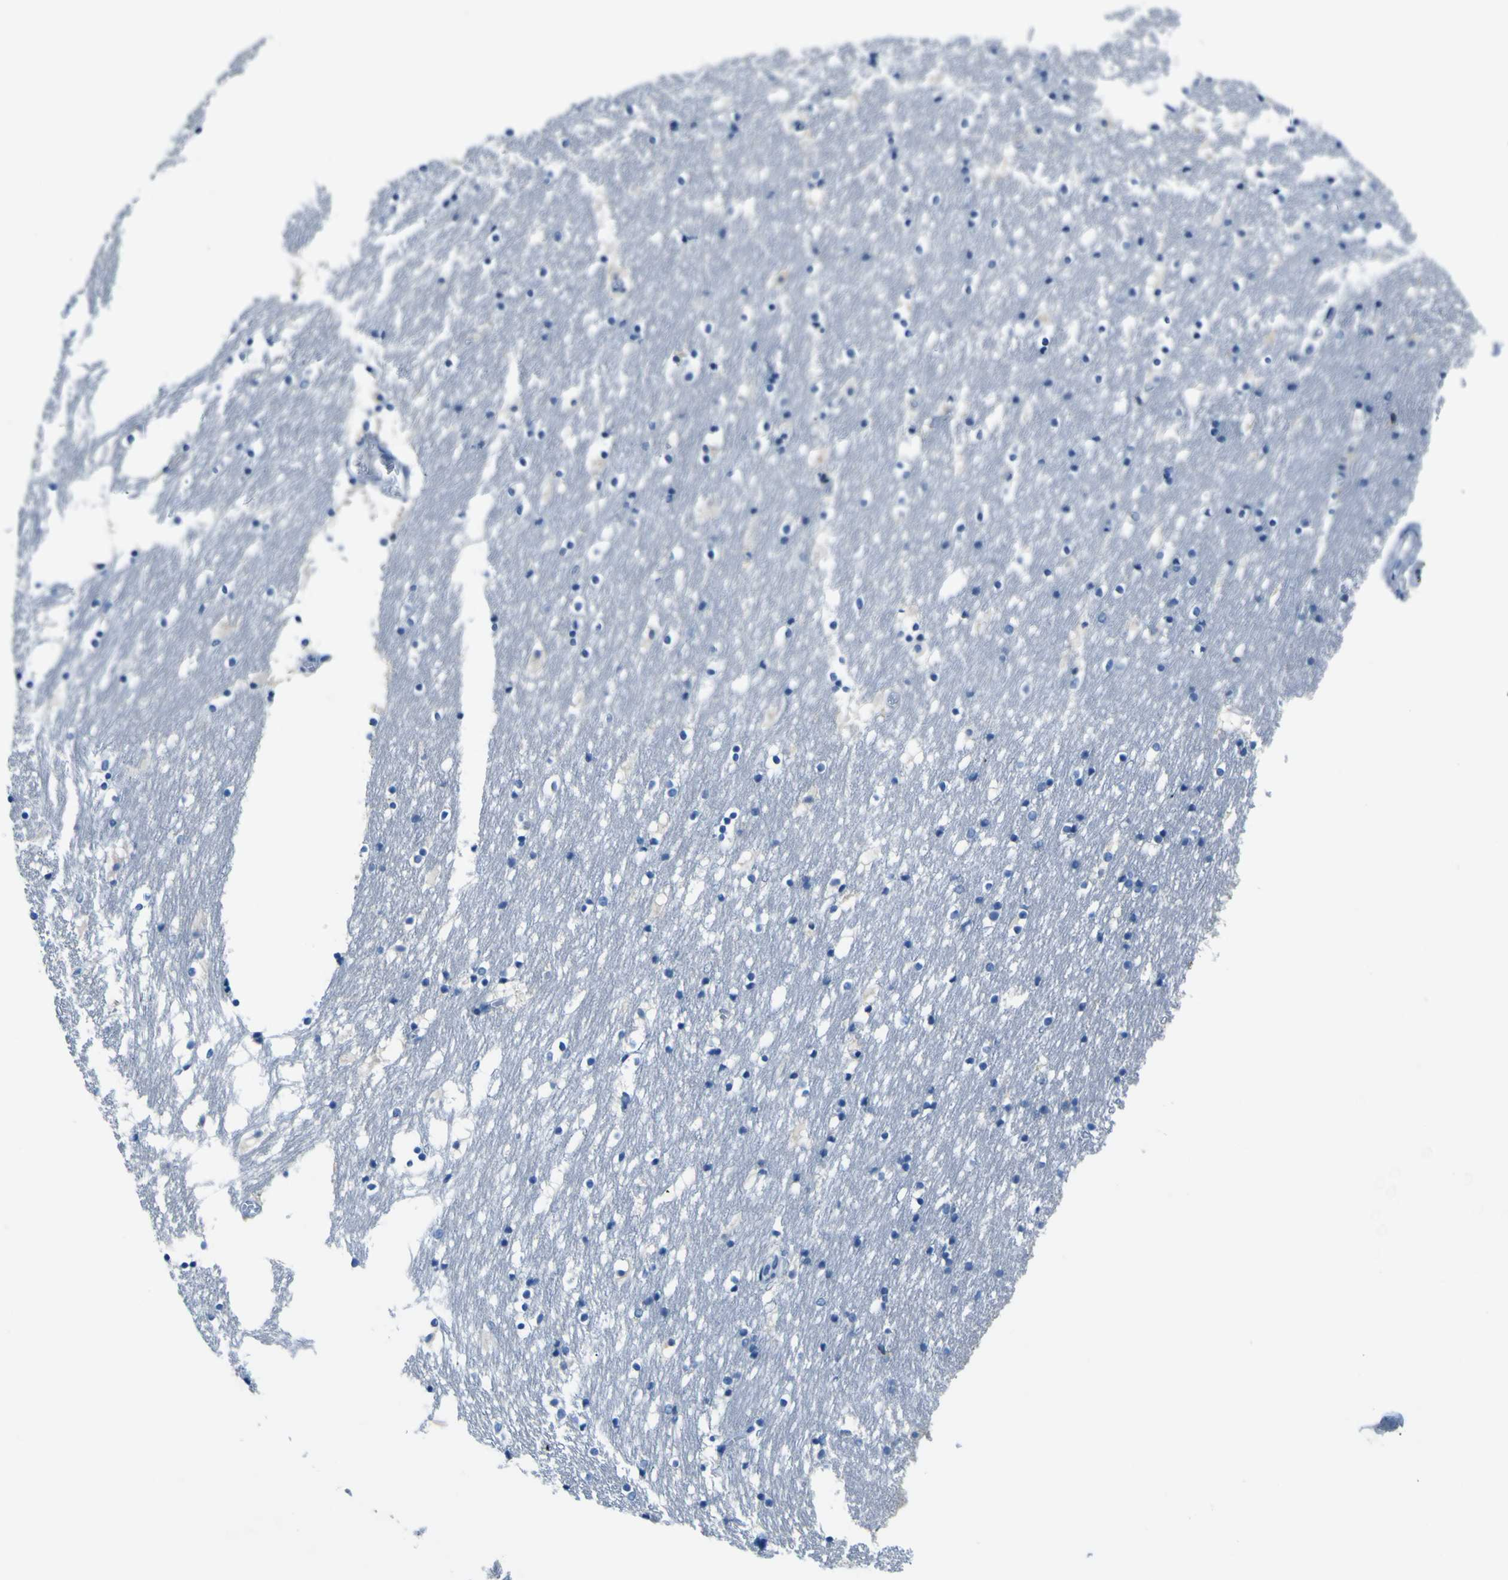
{"staining": {"intensity": "moderate", "quantity": "<25%", "location": "cytoplasmic/membranous"}, "tissue": "caudate", "cell_type": "Glial cells", "image_type": "normal", "snomed": [{"axis": "morphology", "description": "Normal tissue, NOS"}, {"axis": "topography", "description": "Lateral ventricle wall"}], "caption": "Protein analysis of benign caudate shows moderate cytoplasmic/membranous positivity in about <25% of glial cells. Nuclei are stained in blue.", "gene": "PHKG1", "patient": {"sex": "male", "age": 45}}